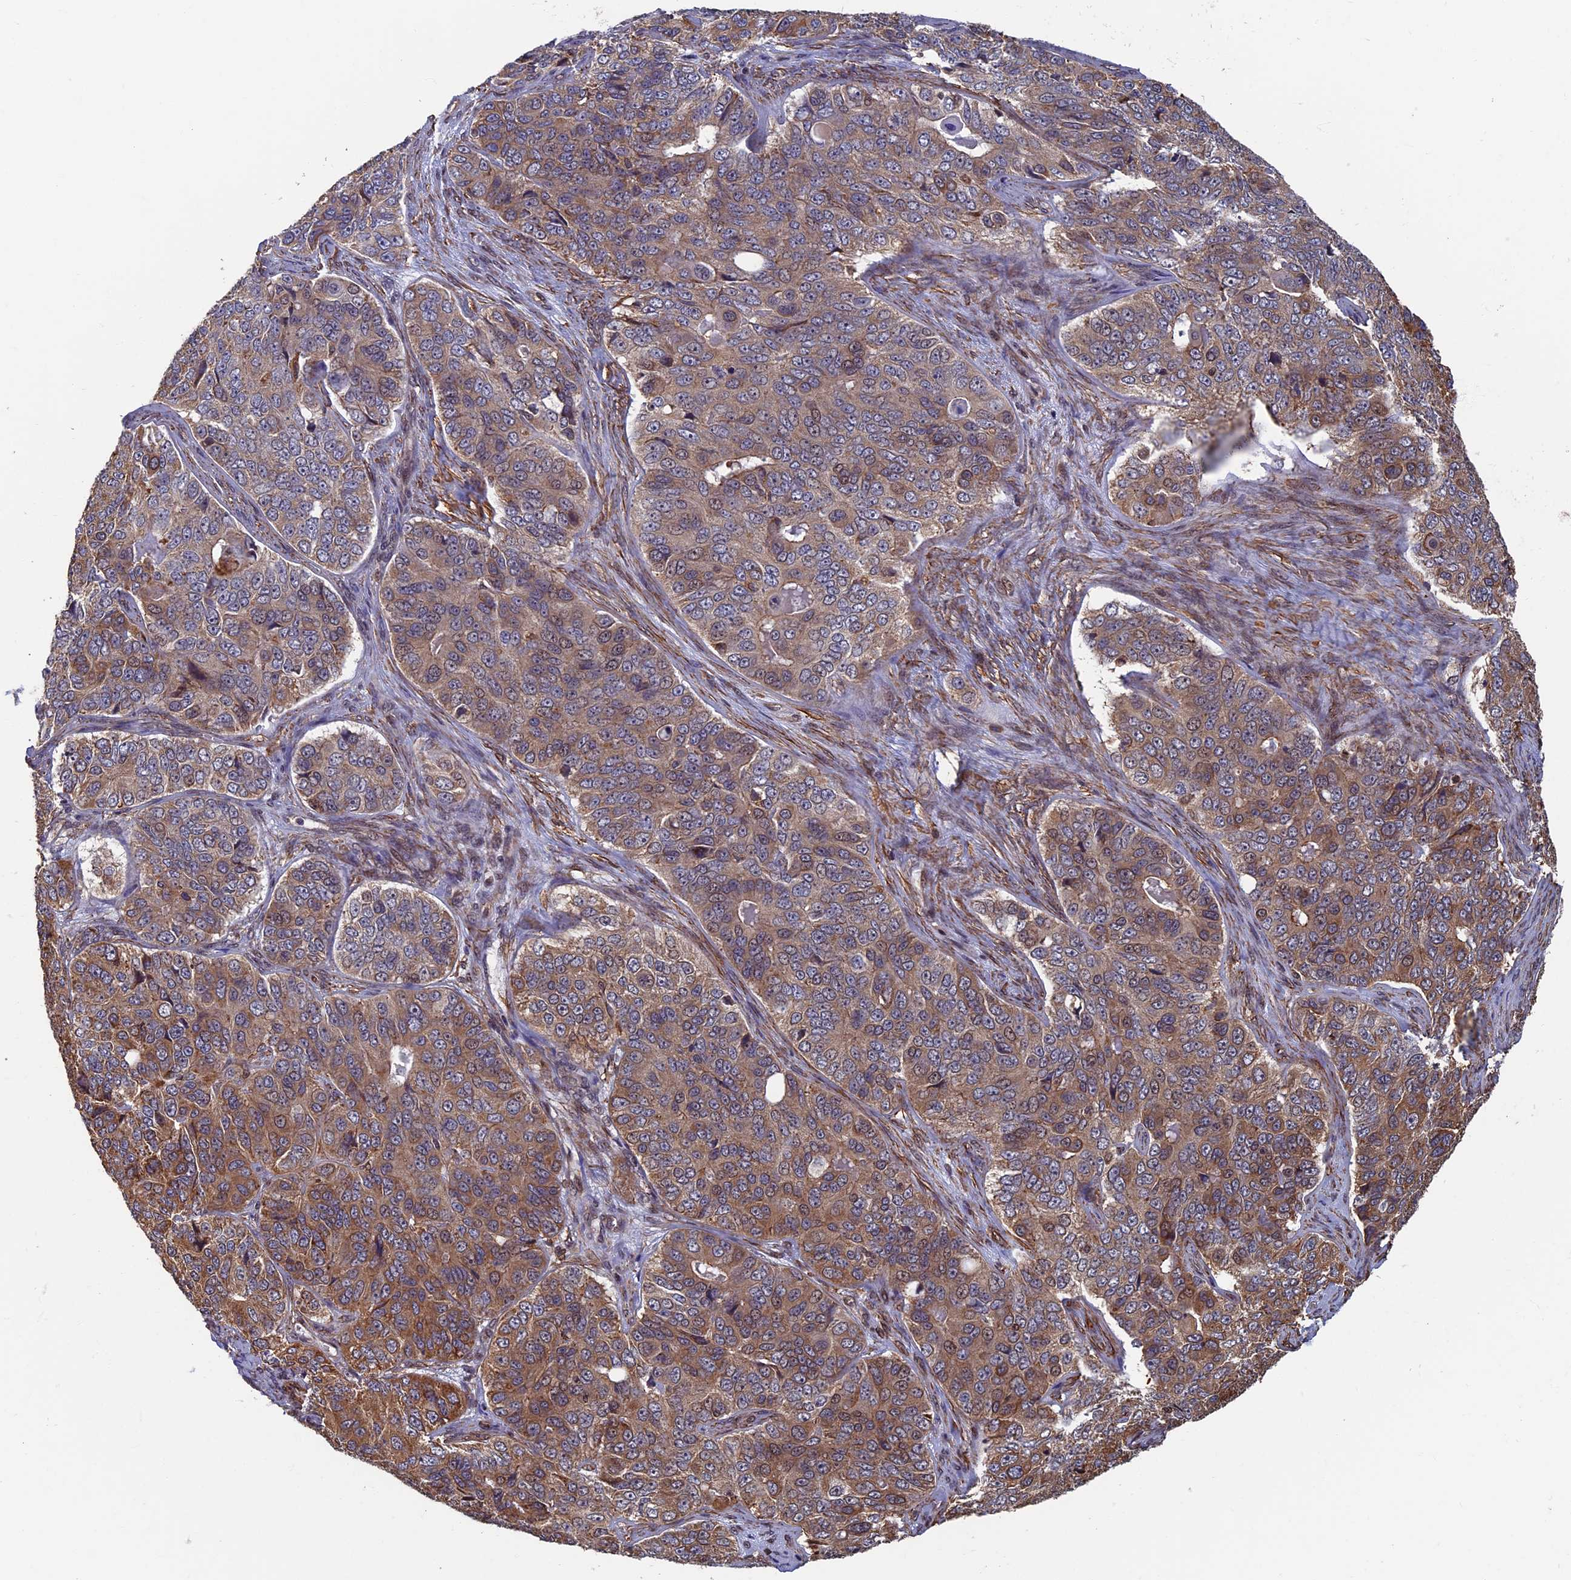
{"staining": {"intensity": "moderate", "quantity": ">75%", "location": "cytoplasmic/membranous"}, "tissue": "ovarian cancer", "cell_type": "Tumor cells", "image_type": "cancer", "snomed": [{"axis": "morphology", "description": "Carcinoma, endometroid"}, {"axis": "topography", "description": "Ovary"}], "caption": "IHC micrograph of neoplastic tissue: ovarian cancer stained using IHC shows medium levels of moderate protein expression localized specifically in the cytoplasmic/membranous of tumor cells, appearing as a cytoplasmic/membranous brown color.", "gene": "CTDP1", "patient": {"sex": "female", "age": 51}}